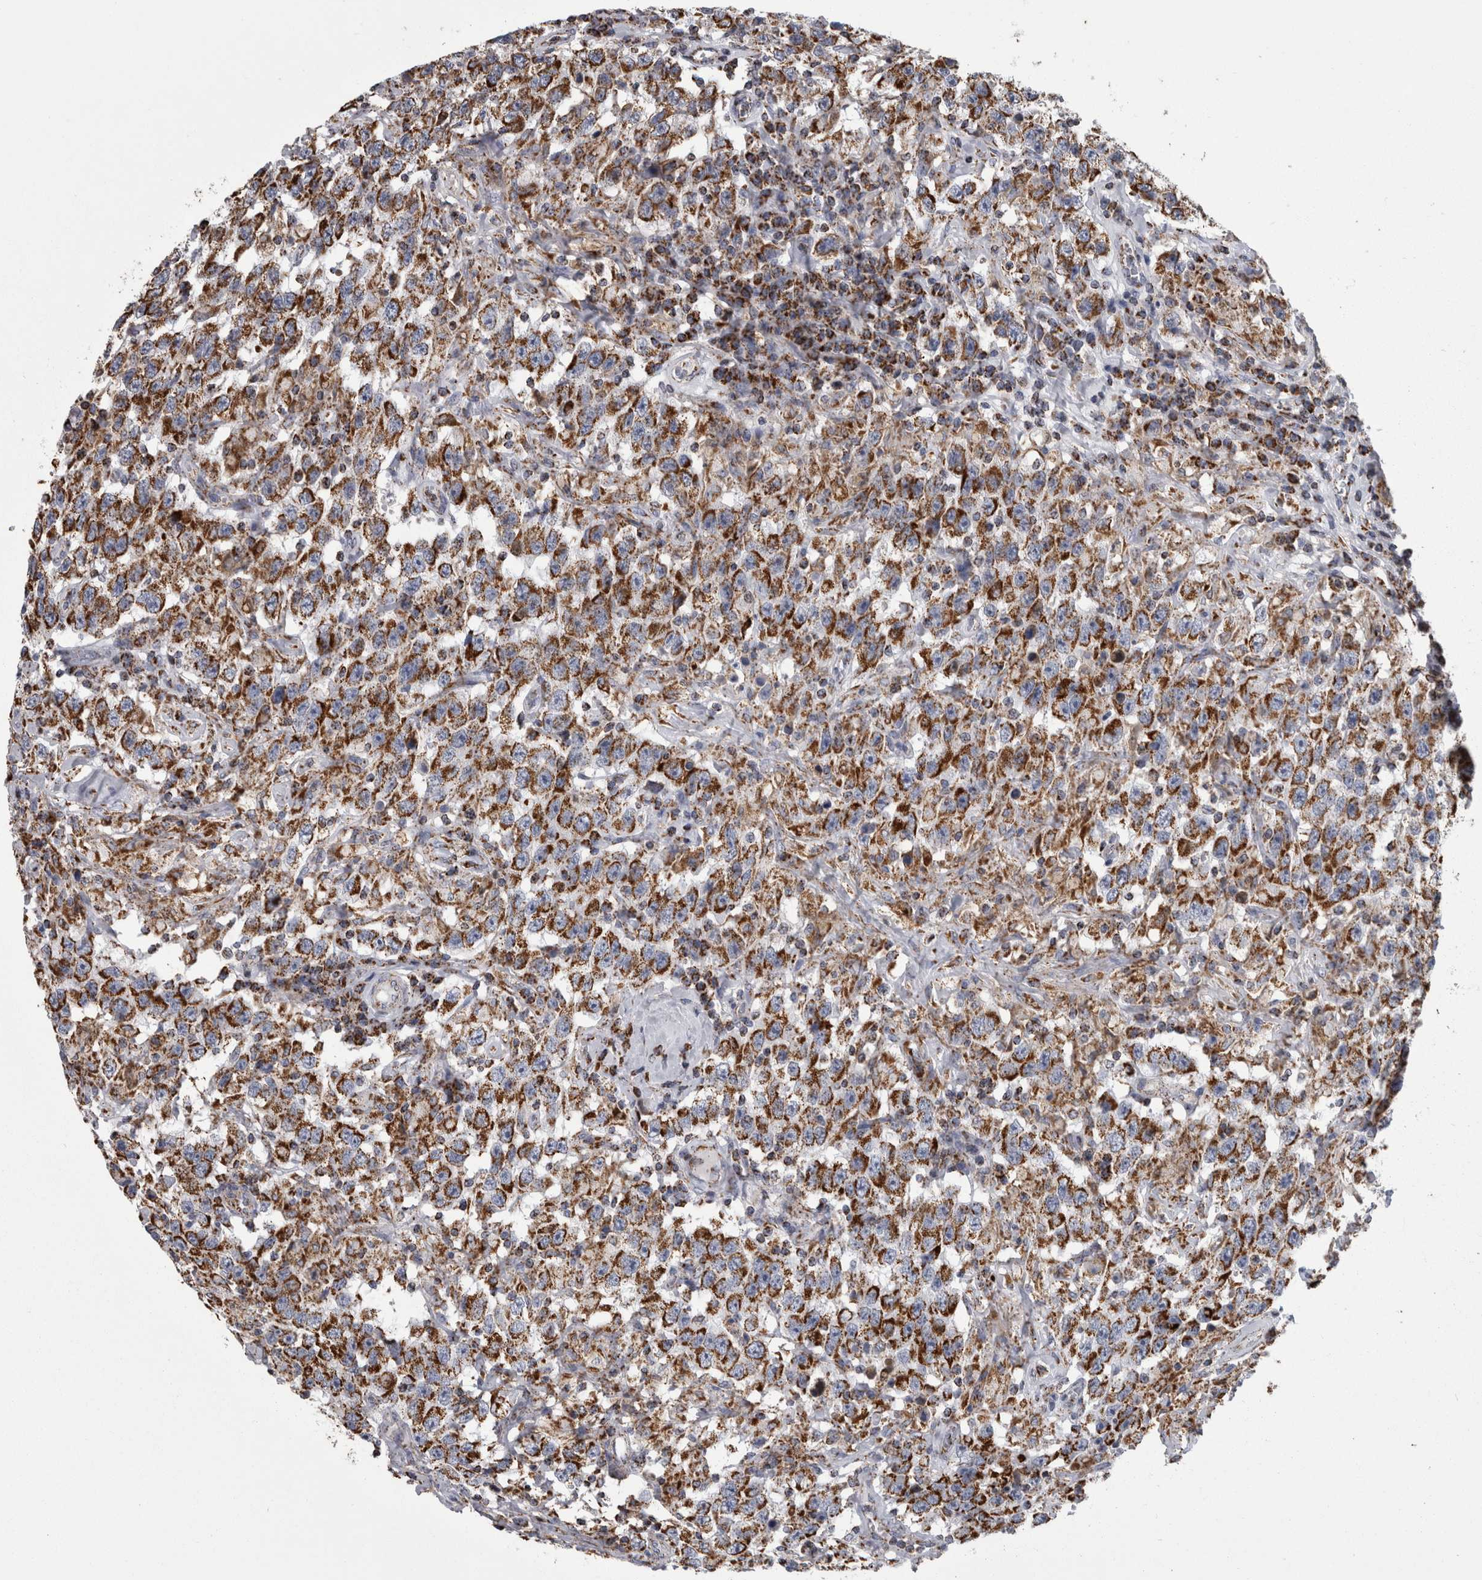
{"staining": {"intensity": "moderate", "quantity": ">75%", "location": "cytoplasmic/membranous"}, "tissue": "testis cancer", "cell_type": "Tumor cells", "image_type": "cancer", "snomed": [{"axis": "morphology", "description": "Seminoma, NOS"}, {"axis": "topography", "description": "Testis"}], "caption": "Seminoma (testis) tissue displays moderate cytoplasmic/membranous positivity in approximately >75% of tumor cells", "gene": "MDH2", "patient": {"sex": "male", "age": 41}}